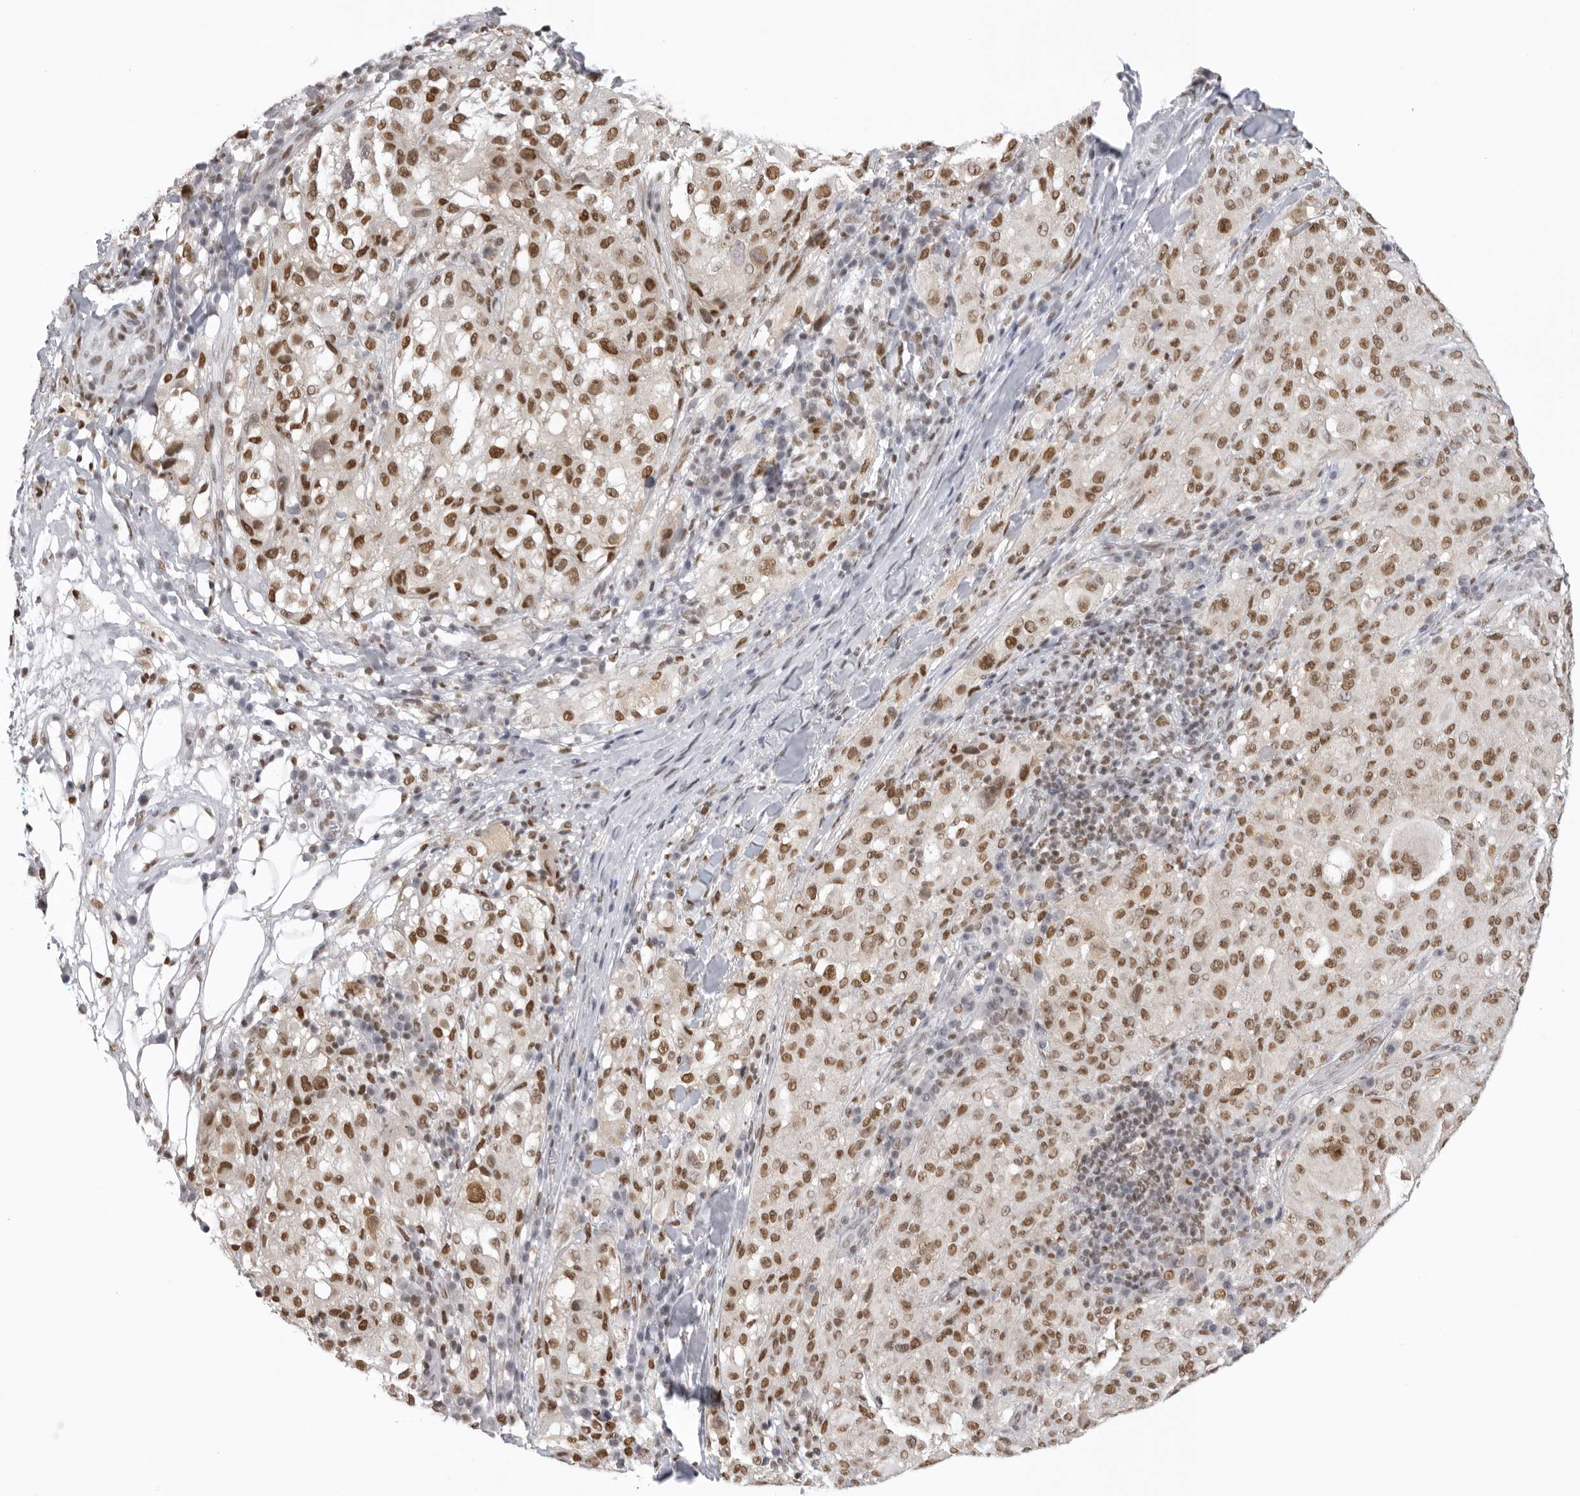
{"staining": {"intensity": "moderate", "quantity": ">75%", "location": "nuclear"}, "tissue": "melanoma", "cell_type": "Tumor cells", "image_type": "cancer", "snomed": [{"axis": "morphology", "description": "Necrosis, NOS"}, {"axis": "morphology", "description": "Malignant melanoma, NOS"}, {"axis": "topography", "description": "Skin"}], "caption": "Immunohistochemical staining of melanoma shows medium levels of moderate nuclear protein staining in approximately >75% of tumor cells.", "gene": "RPA2", "patient": {"sex": "female", "age": 87}}